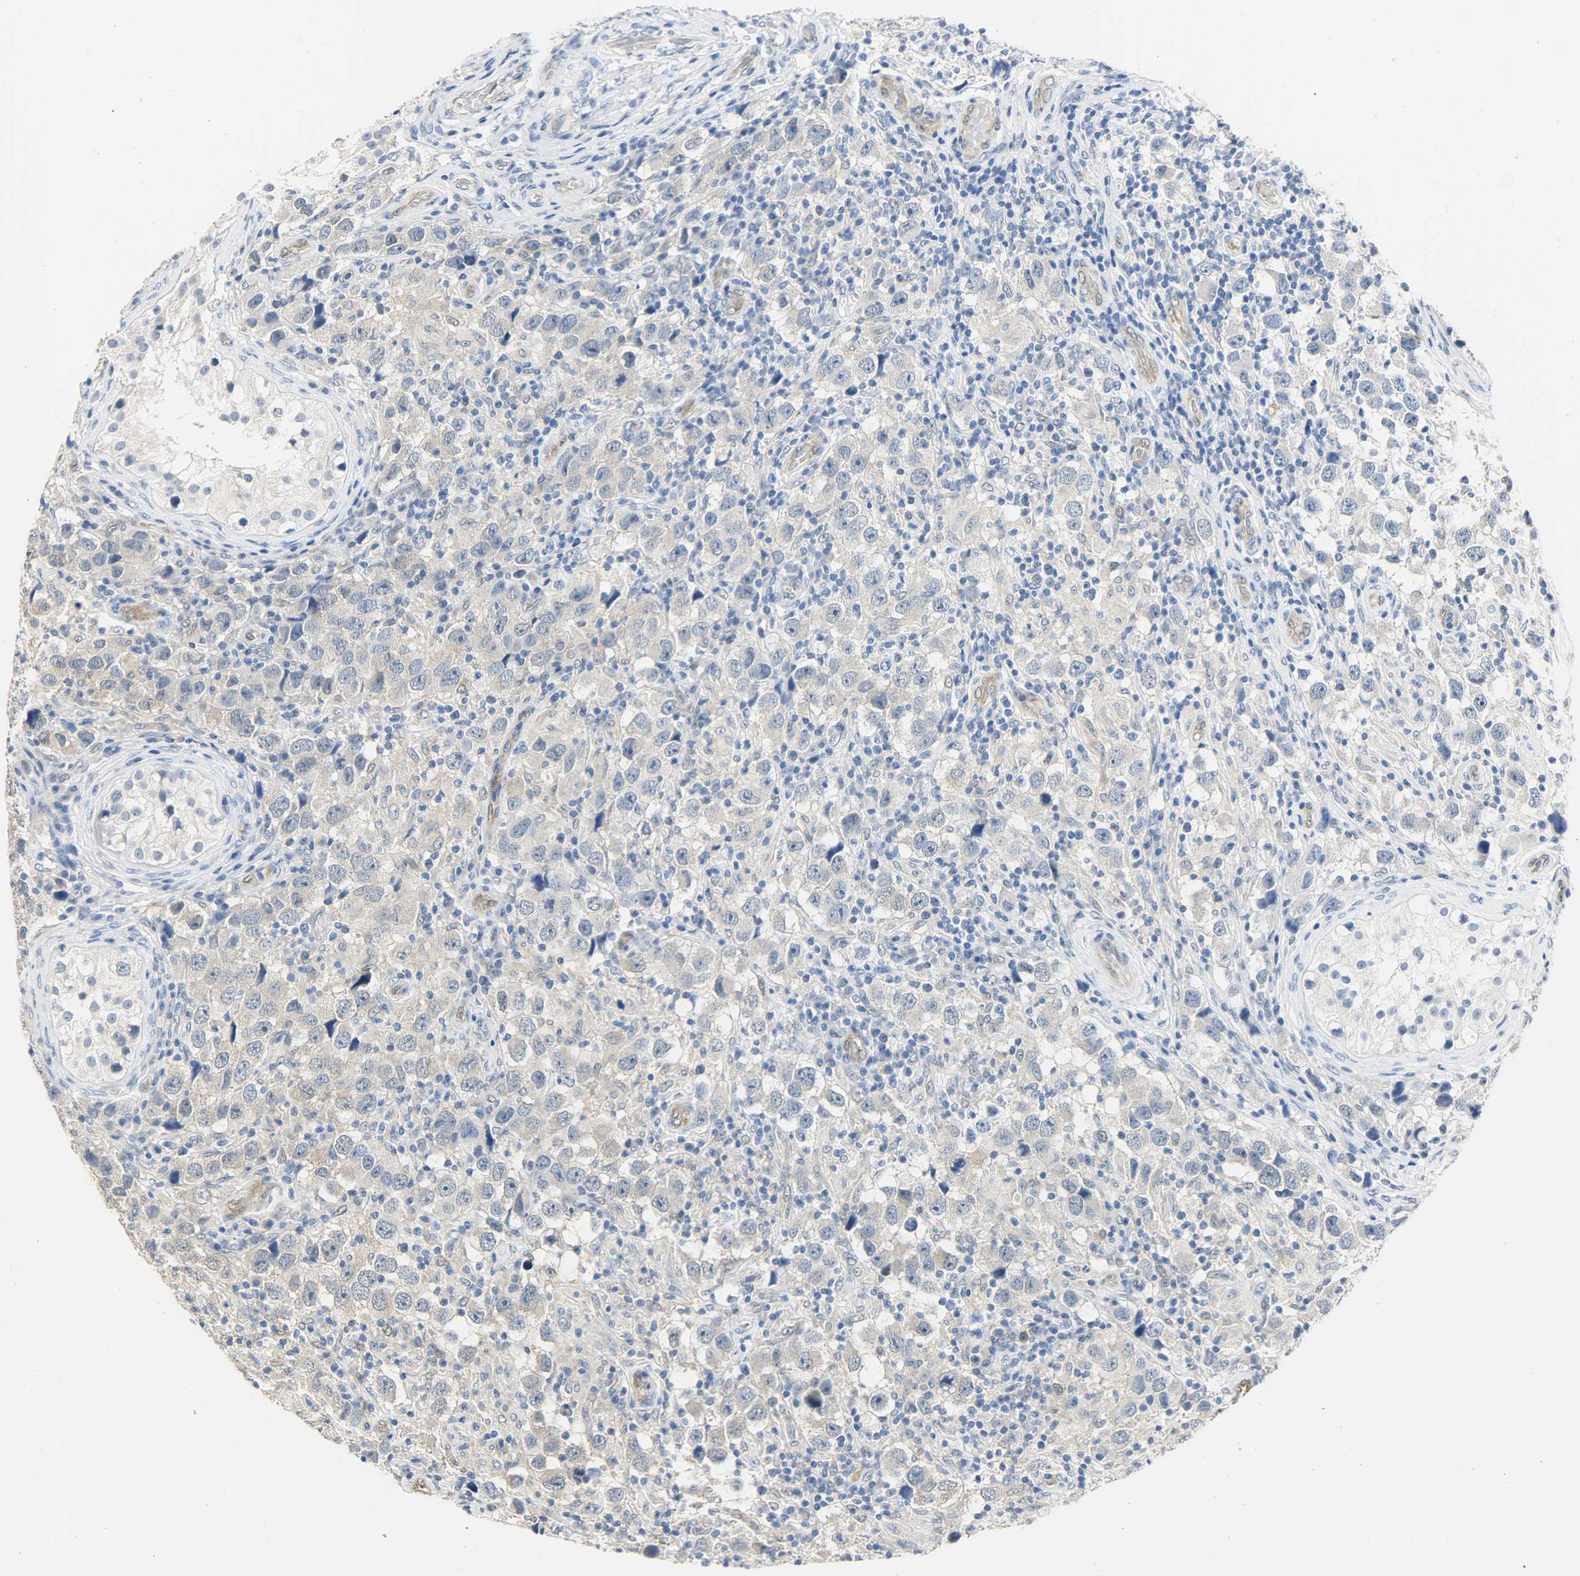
{"staining": {"intensity": "negative", "quantity": "none", "location": "none"}, "tissue": "testis cancer", "cell_type": "Tumor cells", "image_type": "cancer", "snomed": [{"axis": "morphology", "description": "Carcinoma, Embryonal, NOS"}, {"axis": "topography", "description": "Testis"}], "caption": "Immunohistochemistry image of human testis cancer (embryonal carcinoma) stained for a protein (brown), which displays no positivity in tumor cells.", "gene": "FKBP1A", "patient": {"sex": "male", "age": 21}}